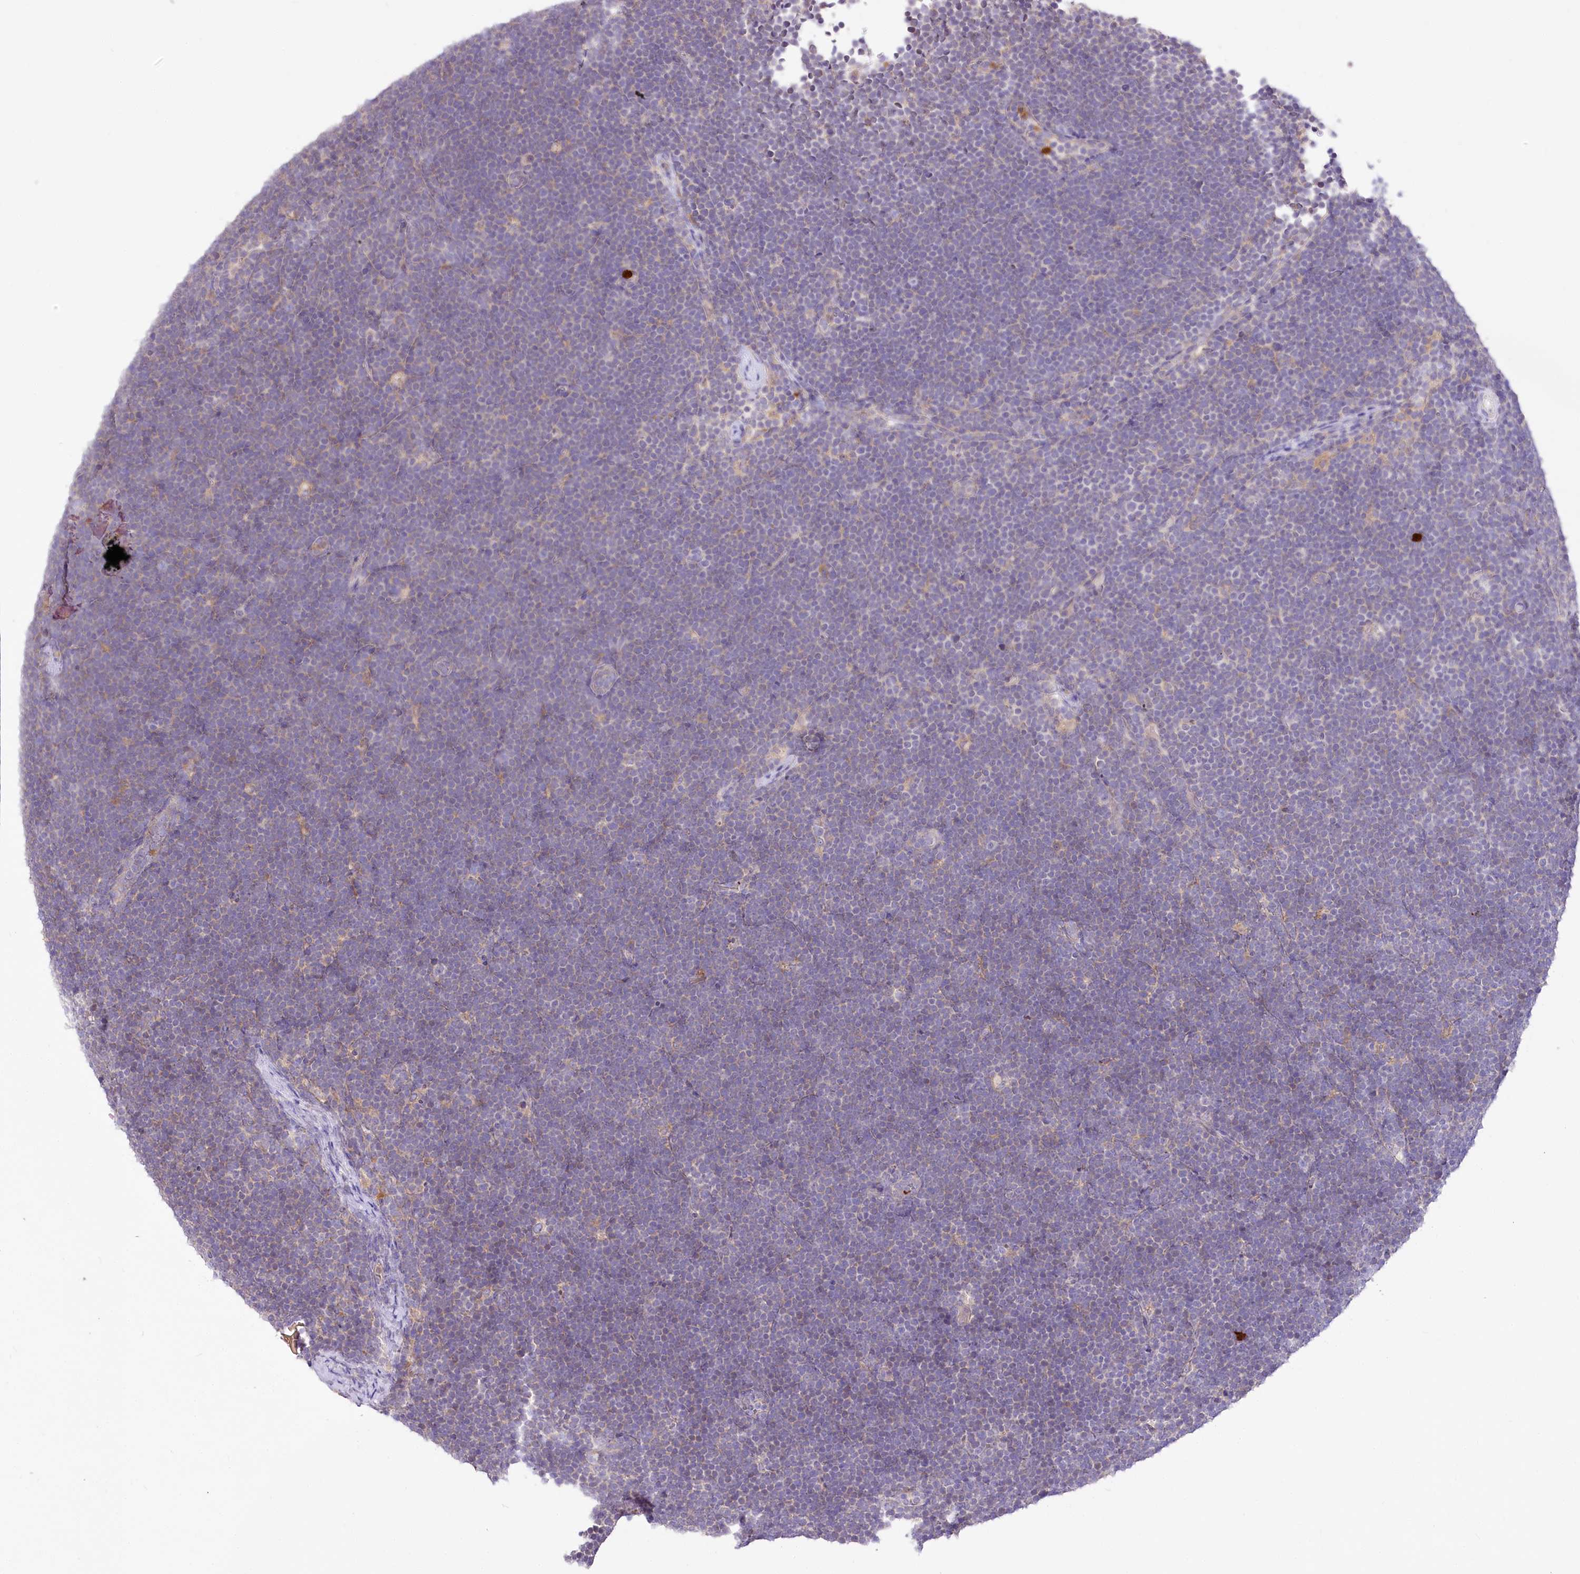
{"staining": {"intensity": "negative", "quantity": "none", "location": "none"}, "tissue": "lymphoma", "cell_type": "Tumor cells", "image_type": "cancer", "snomed": [{"axis": "morphology", "description": "Malignant lymphoma, non-Hodgkin's type, High grade"}, {"axis": "topography", "description": "Lymph node"}], "caption": "Immunohistochemical staining of human high-grade malignant lymphoma, non-Hodgkin's type exhibits no significant staining in tumor cells.", "gene": "DPYD", "patient": {"sex": "male", "age": 13}}